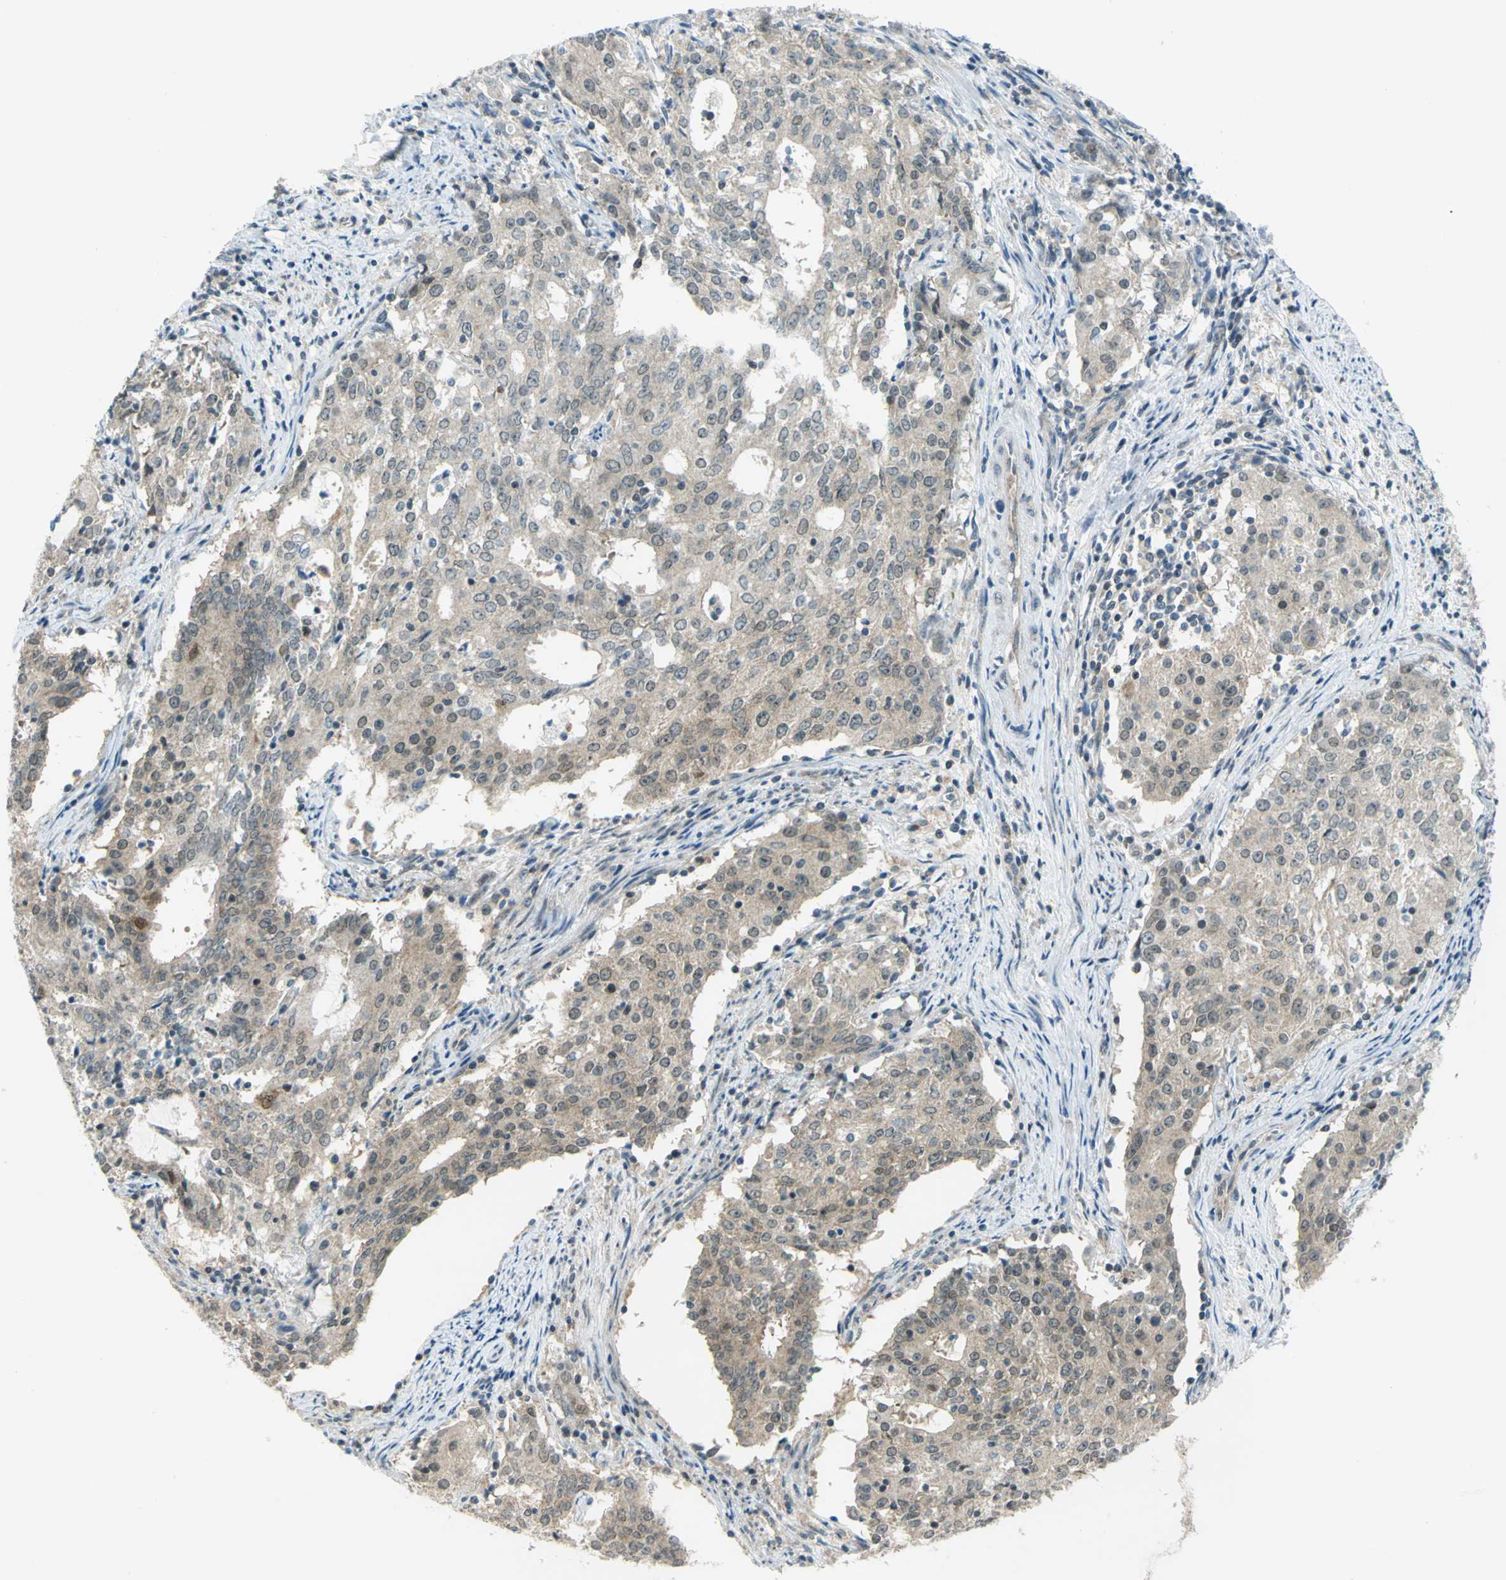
{"staining": {"intensity": "weak", "quantity": ">75%", "location": "cytoplasmic/membranous"}, "tissue": "cervical cancer", "cell_type": "Tumor cells", "image_type": "cancer", "snomed": [{"axis": "morphology", "description": "Adenocarcinoma, NOS"}, {"axis": "topography", "description": "Cervix"}], "caption": "An immunohistochemistry (IHC) histopathology image of neoplastic tissue is shown. Protein staining in brown shows weak cytoplasmic/membranous positivity in cervical adenocarcinoma within tumor cells.", "gene": "PIN1", "patient": {"sex": "female", "age": 44}}